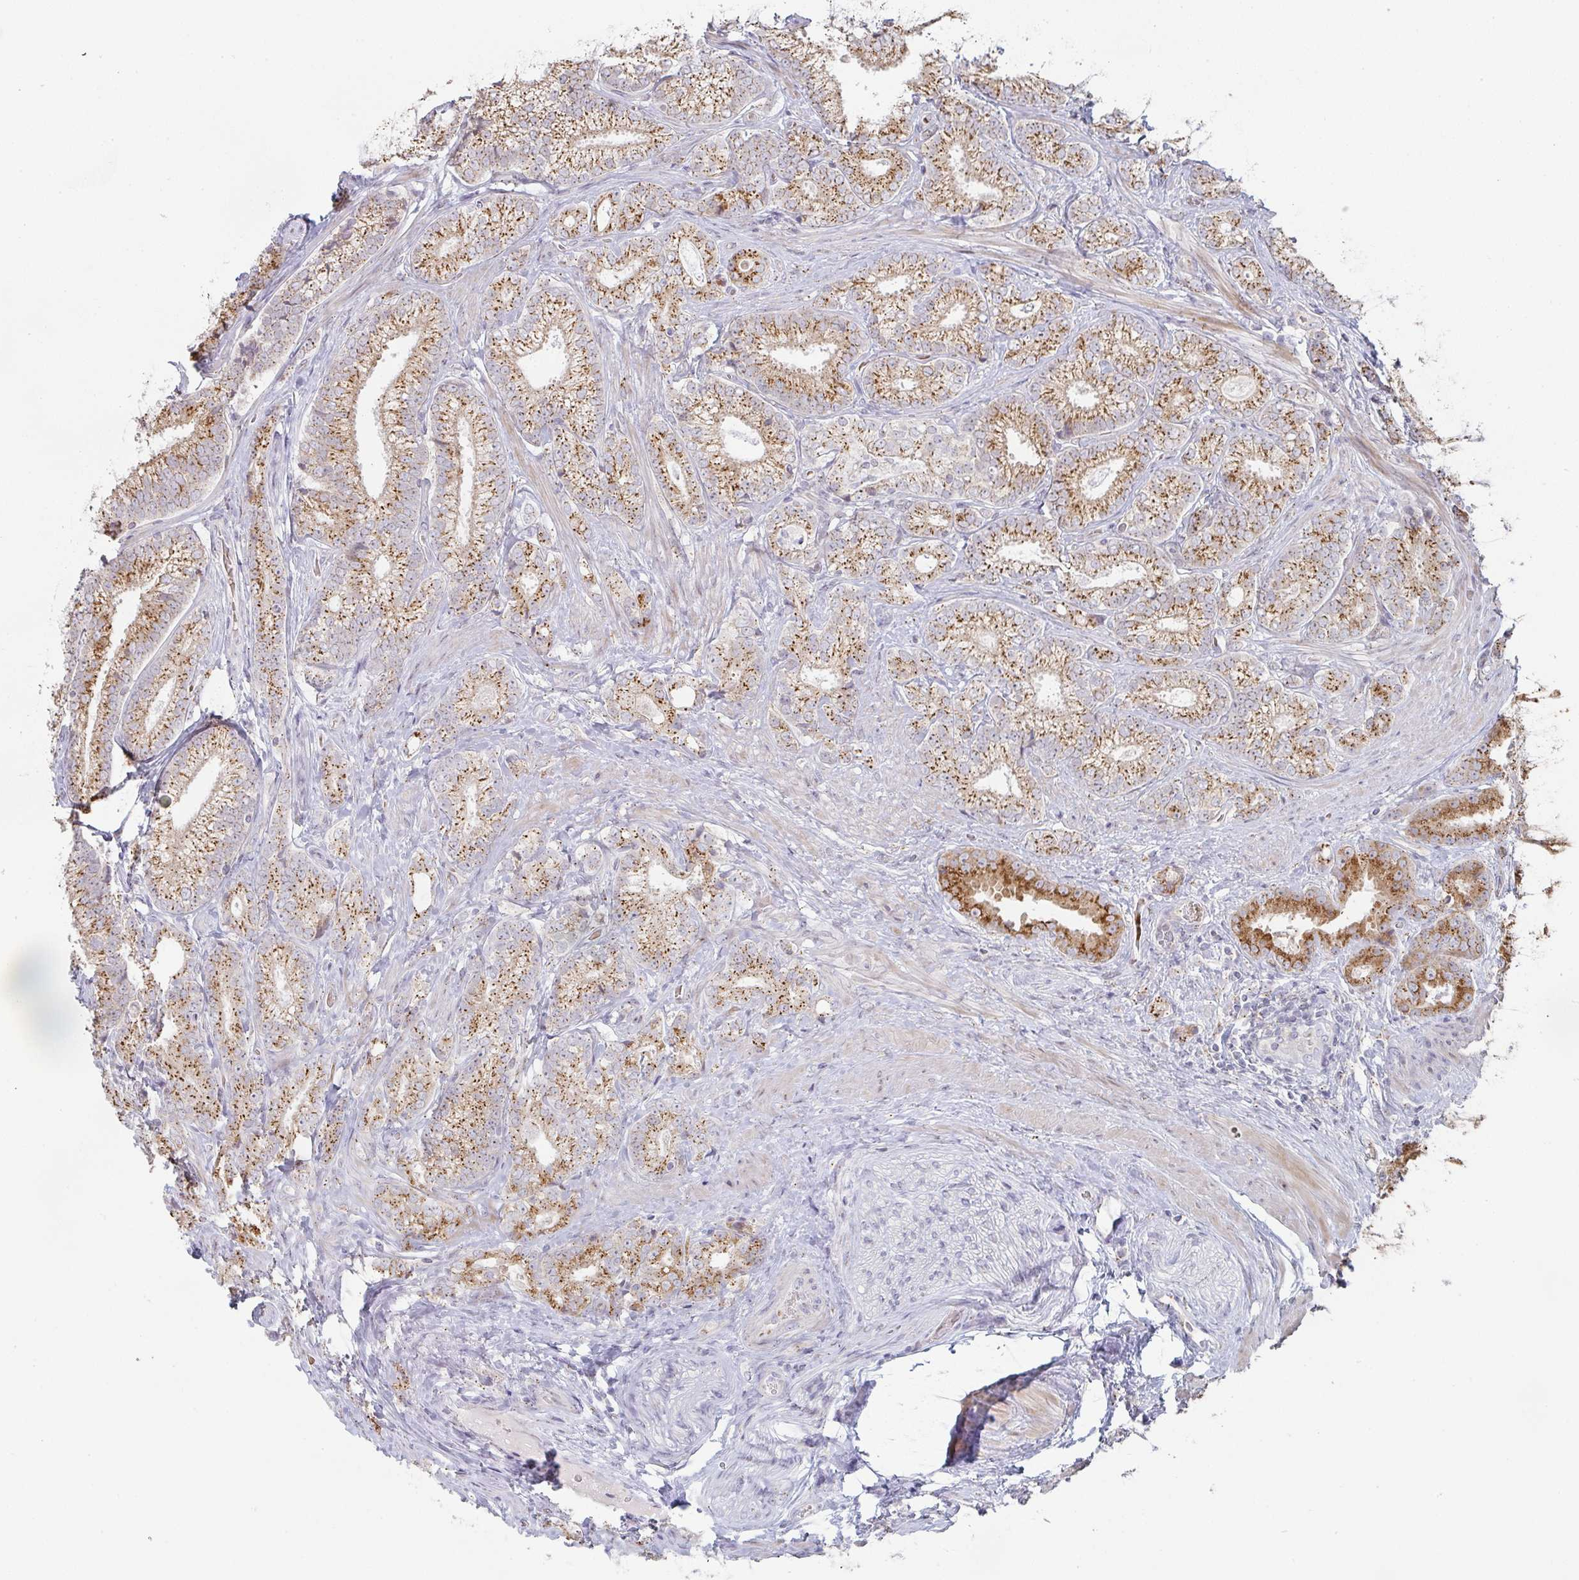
{"staining": {"intensity": "strong", "quantity": ">75%", "location": "cytoplasmic/membranous"}, "tissue": "prostate cancer", "cell_type": "Tumor cells", "image_type": "cancer", "snomed": [{"axis": "morphology", "description": "Adenocarcinoma, Low grade"}, {"axis": "topography", "description": "Prostate"}], "caption": "Adenocarcinoma (low-grade) (prostate) was stained to show a protein in brown. There is high levels of strong cytoplasmic/membranous positivity in approximately >75% of tumor cells.", "gene": "ZNF526", "patient": {"sex": "male", "age": 63}}